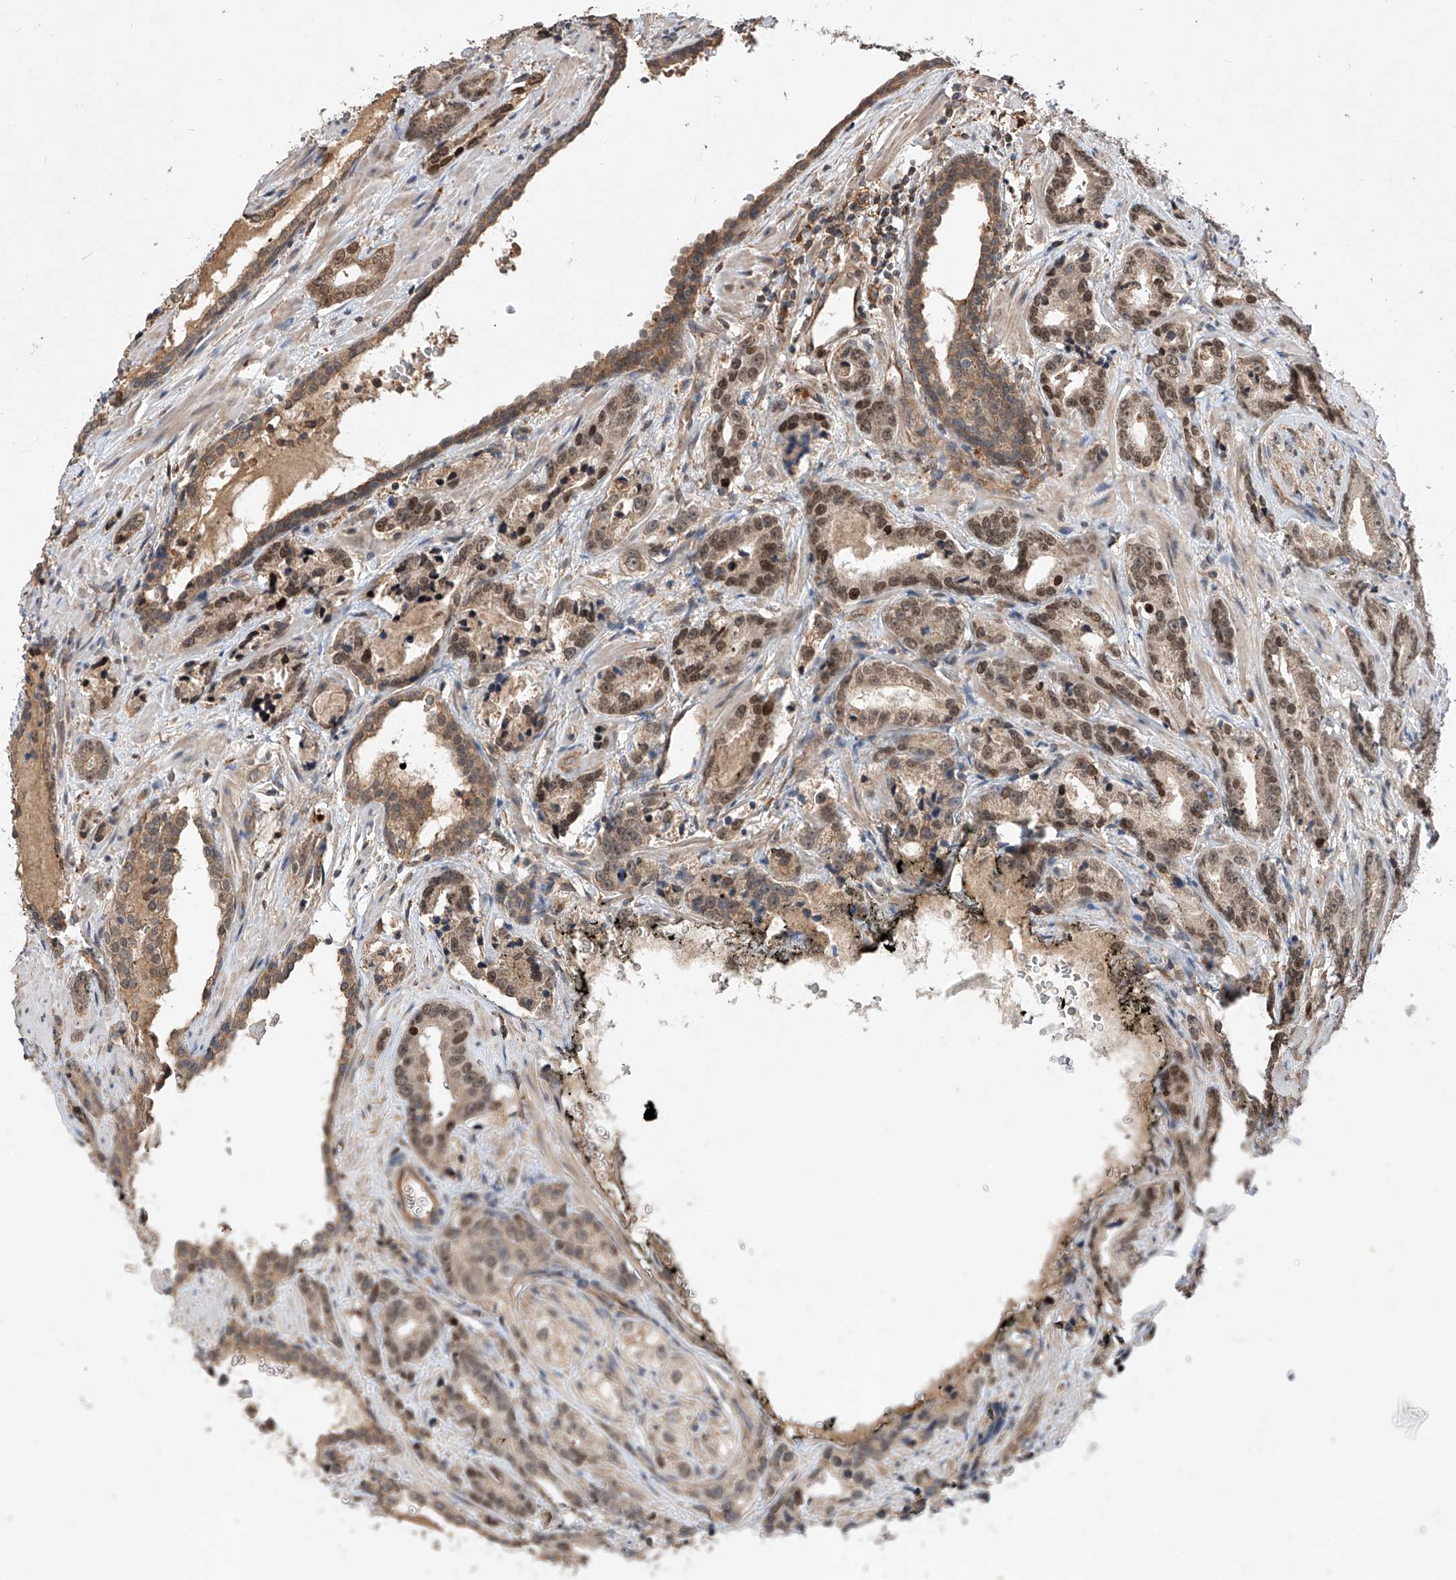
{"staining": {"intensity": "moderate", "quantity": ">75%", "location": "cytoplasmic/membranous,nuclear"}, "tissue": "prostate cancer", "cell_type": "Tumor cells", "image_type": "cancer", "snomed": [{"axis": "morphology", "description": "Adenocarcinoma, High grade"}, {"axis": "topography", "description": "Prostate"}], "caption": "Tumor cells exhibit moderate cytoplasmic/membranous and nuclear expression in about >75% of cells in prostate cancer (adenocarcinoma (high-grade)). The protein is shown in brown color, while the nuclei are stained blue.", "gene": "RILPL2", "patient": {"sex": "male", "age": 62}}